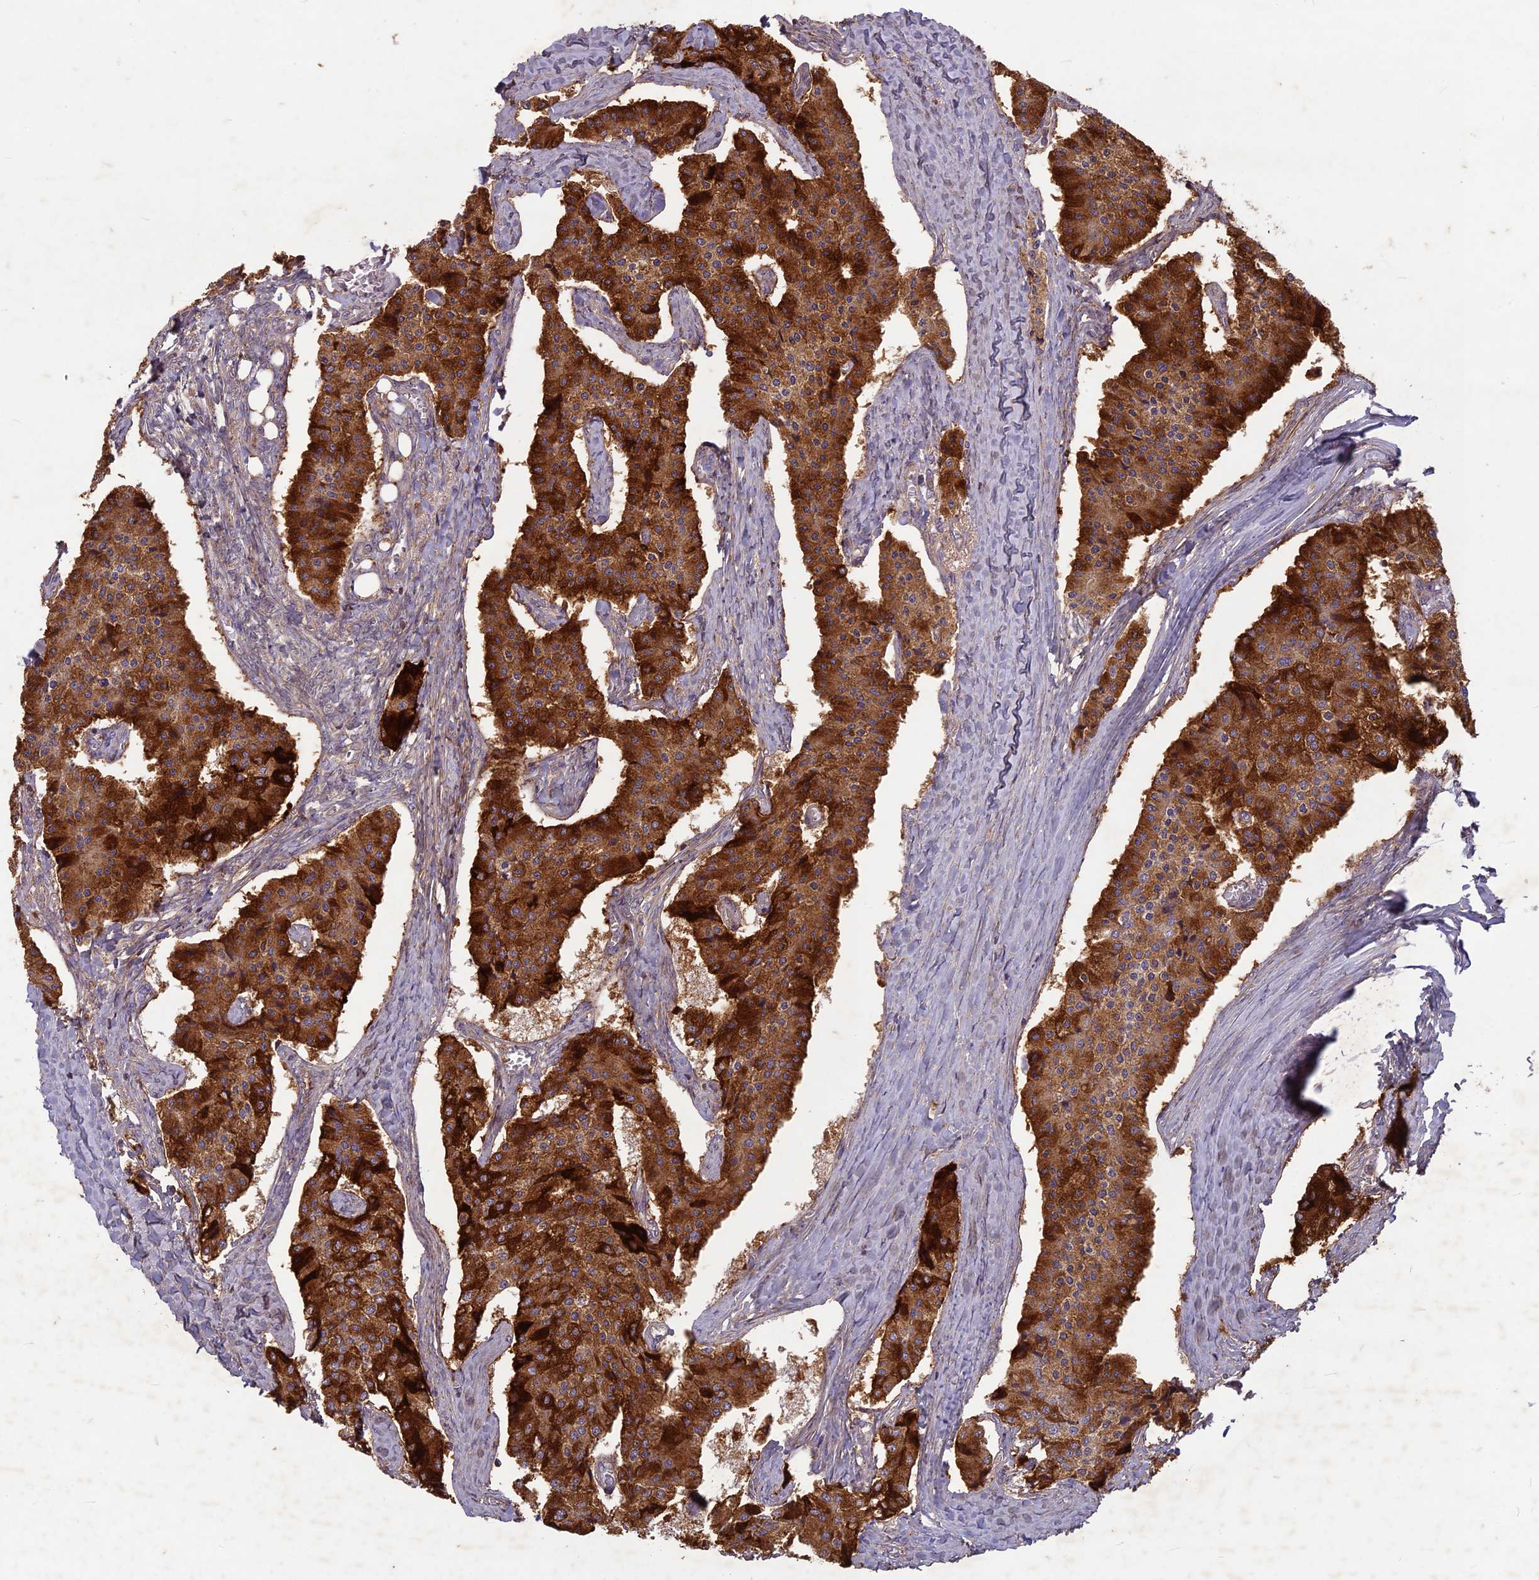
{"staining": {"intensity": "strong", "quantity": ">75%", "location": "cytoplasmic/membranous"}, "tissue": "carcinoid", "cell_type": "Tumor cells", "image_type": "cancer", "snomed": [{"axis": "morphology", "description": "Carcinoid, malignant, NOS"}, {"axis": "topography", "description": "Colon"}], "caption": "Malignant carcinoid stained for a protein shows strong cytoplasmic/membranous positivity in tumor cells.", "gene": "TCF25", "patient": {"sex": "female", "age": 52}}